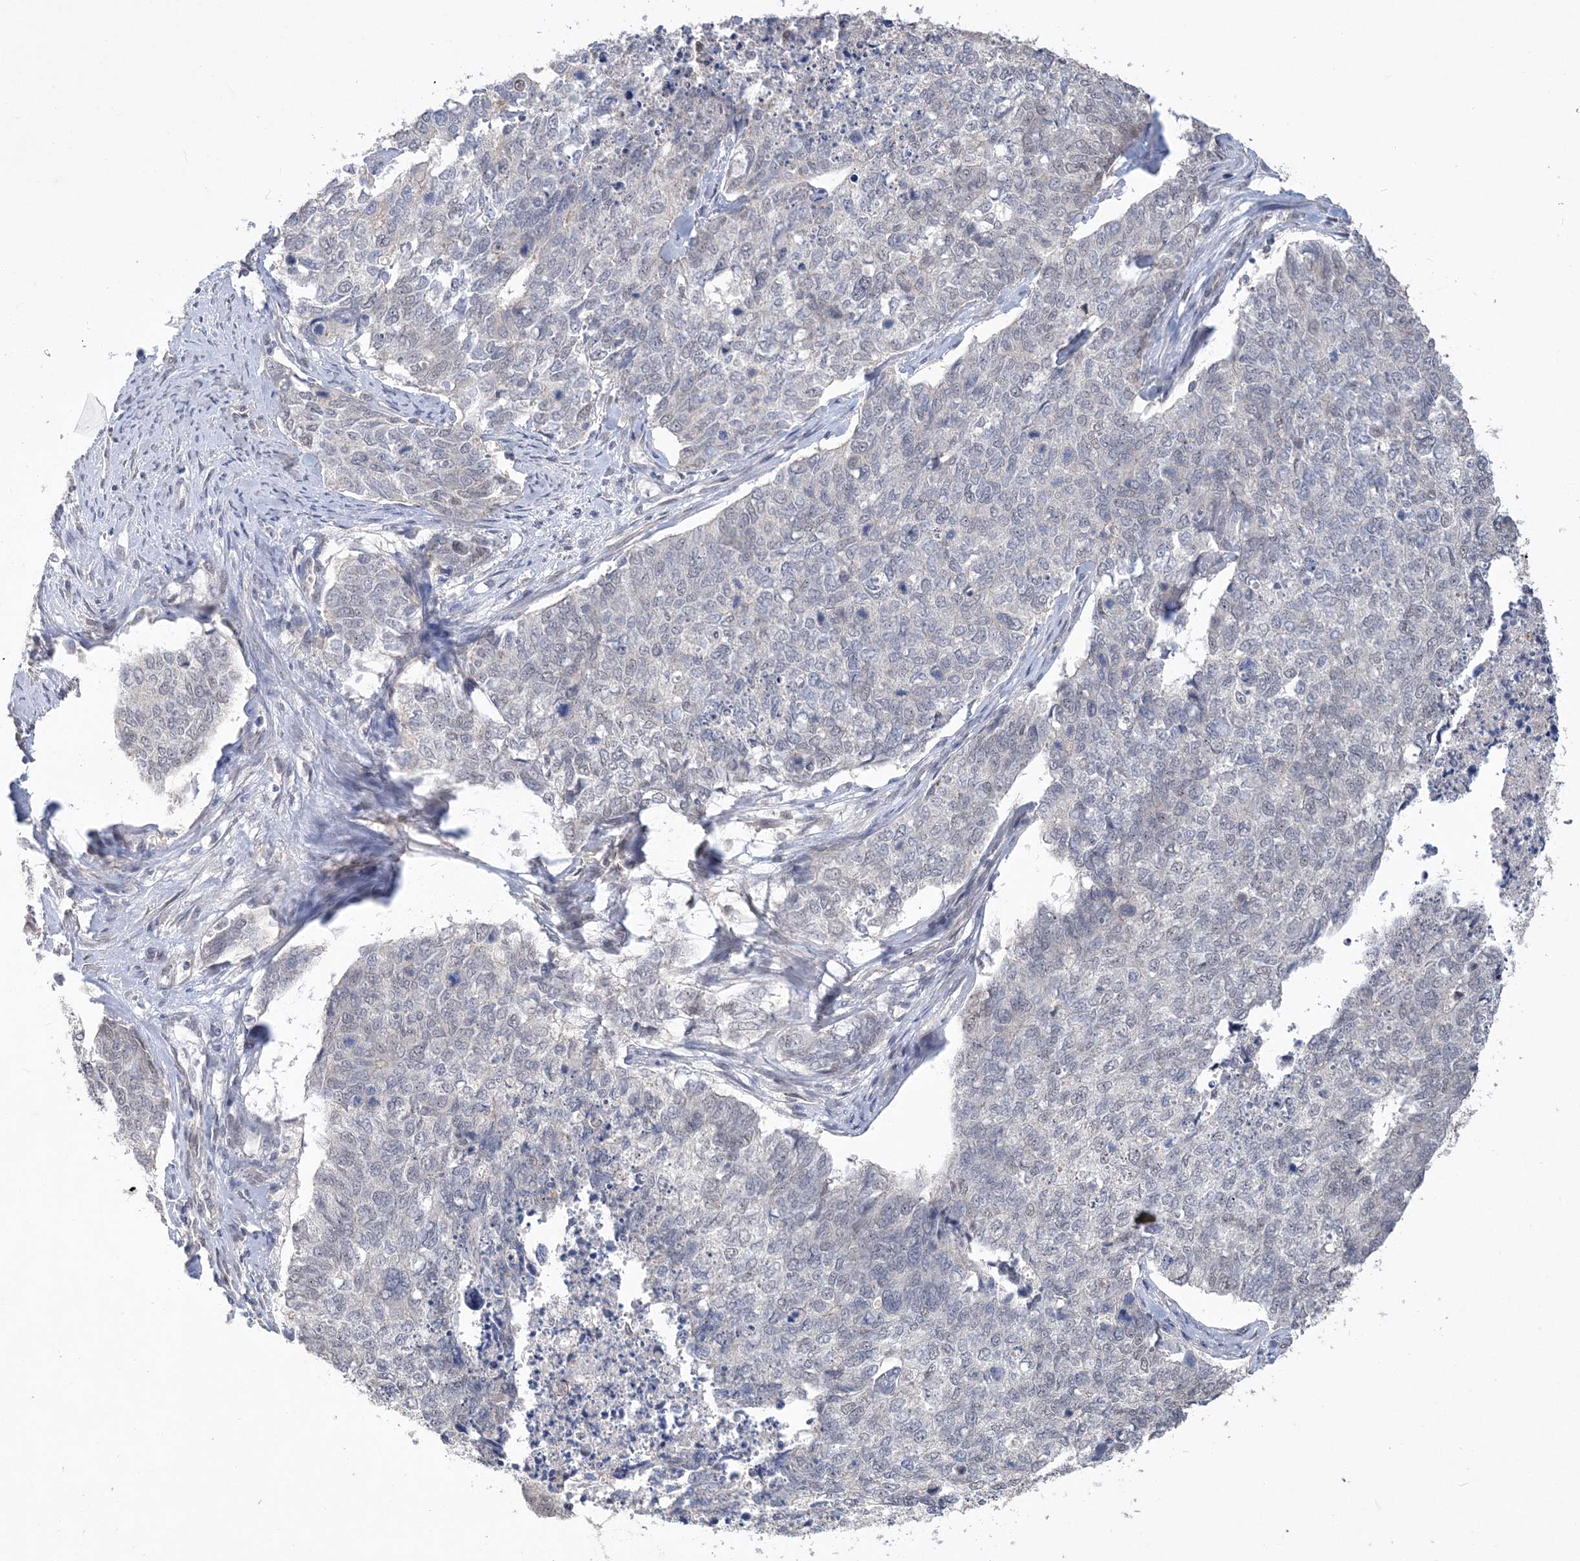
{"staining": {"intensity": "negative", "quantity": "none", "location": "none"}, "tissue": "cervical cancer", "cell_type": "Tumor cells", "image_type": "cancer", "snomed": [{"axis": "morphology", "description": "Squamous cell carcinoma, NOS"}, {"axis": "topography", "description": "Cervix"}], "caption": "An immunohistochemistry (IHC) micrograph of squamous cell carcinoma (cervical) is shown. There is no staining in tumor cells of squamous cell carcinoma (cervical).", "gene": "TSPEAR", "patient": {"sex": "female", "age": 63}}